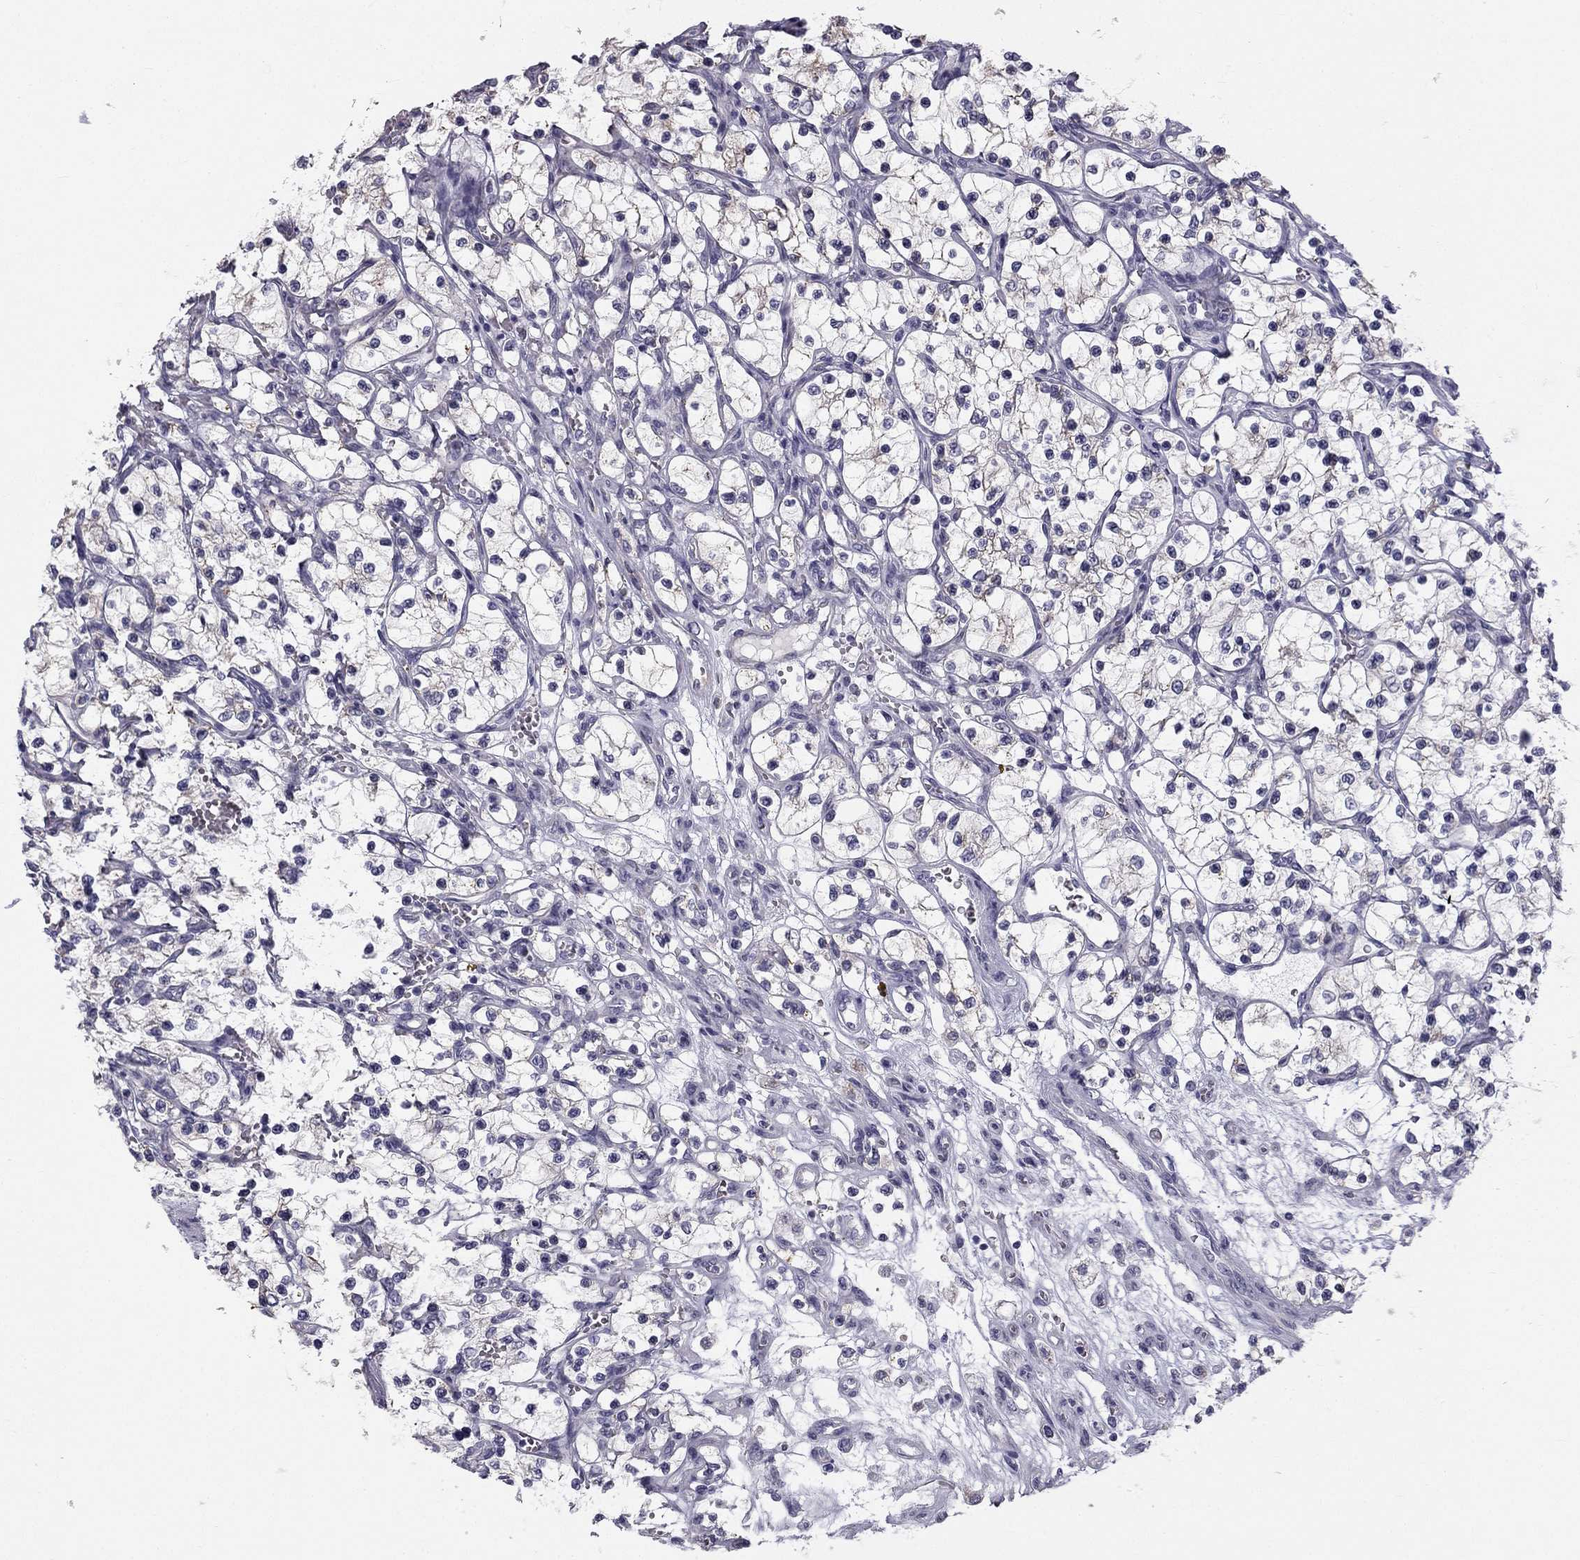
{"staining": {"intensity": "negative", "quantity": "none", "location": "none"}, "tissue": "renal cancer", "cell_type": "Tumor cells", "image_type": "cancer", "snomed": [{"axis": "morphology", "description": "Adenocarcinoma, NOS"}, {"axis": "topography", "description": "Kidney"}], "caption": "A high-resolution micrograph shows immunohistochemistry staining of renal adenocarcinoma, which exhibits no significant positivity in tumor cells.", "gene": "CCDC40", "patient": {"sex": "female", "age": 69}}